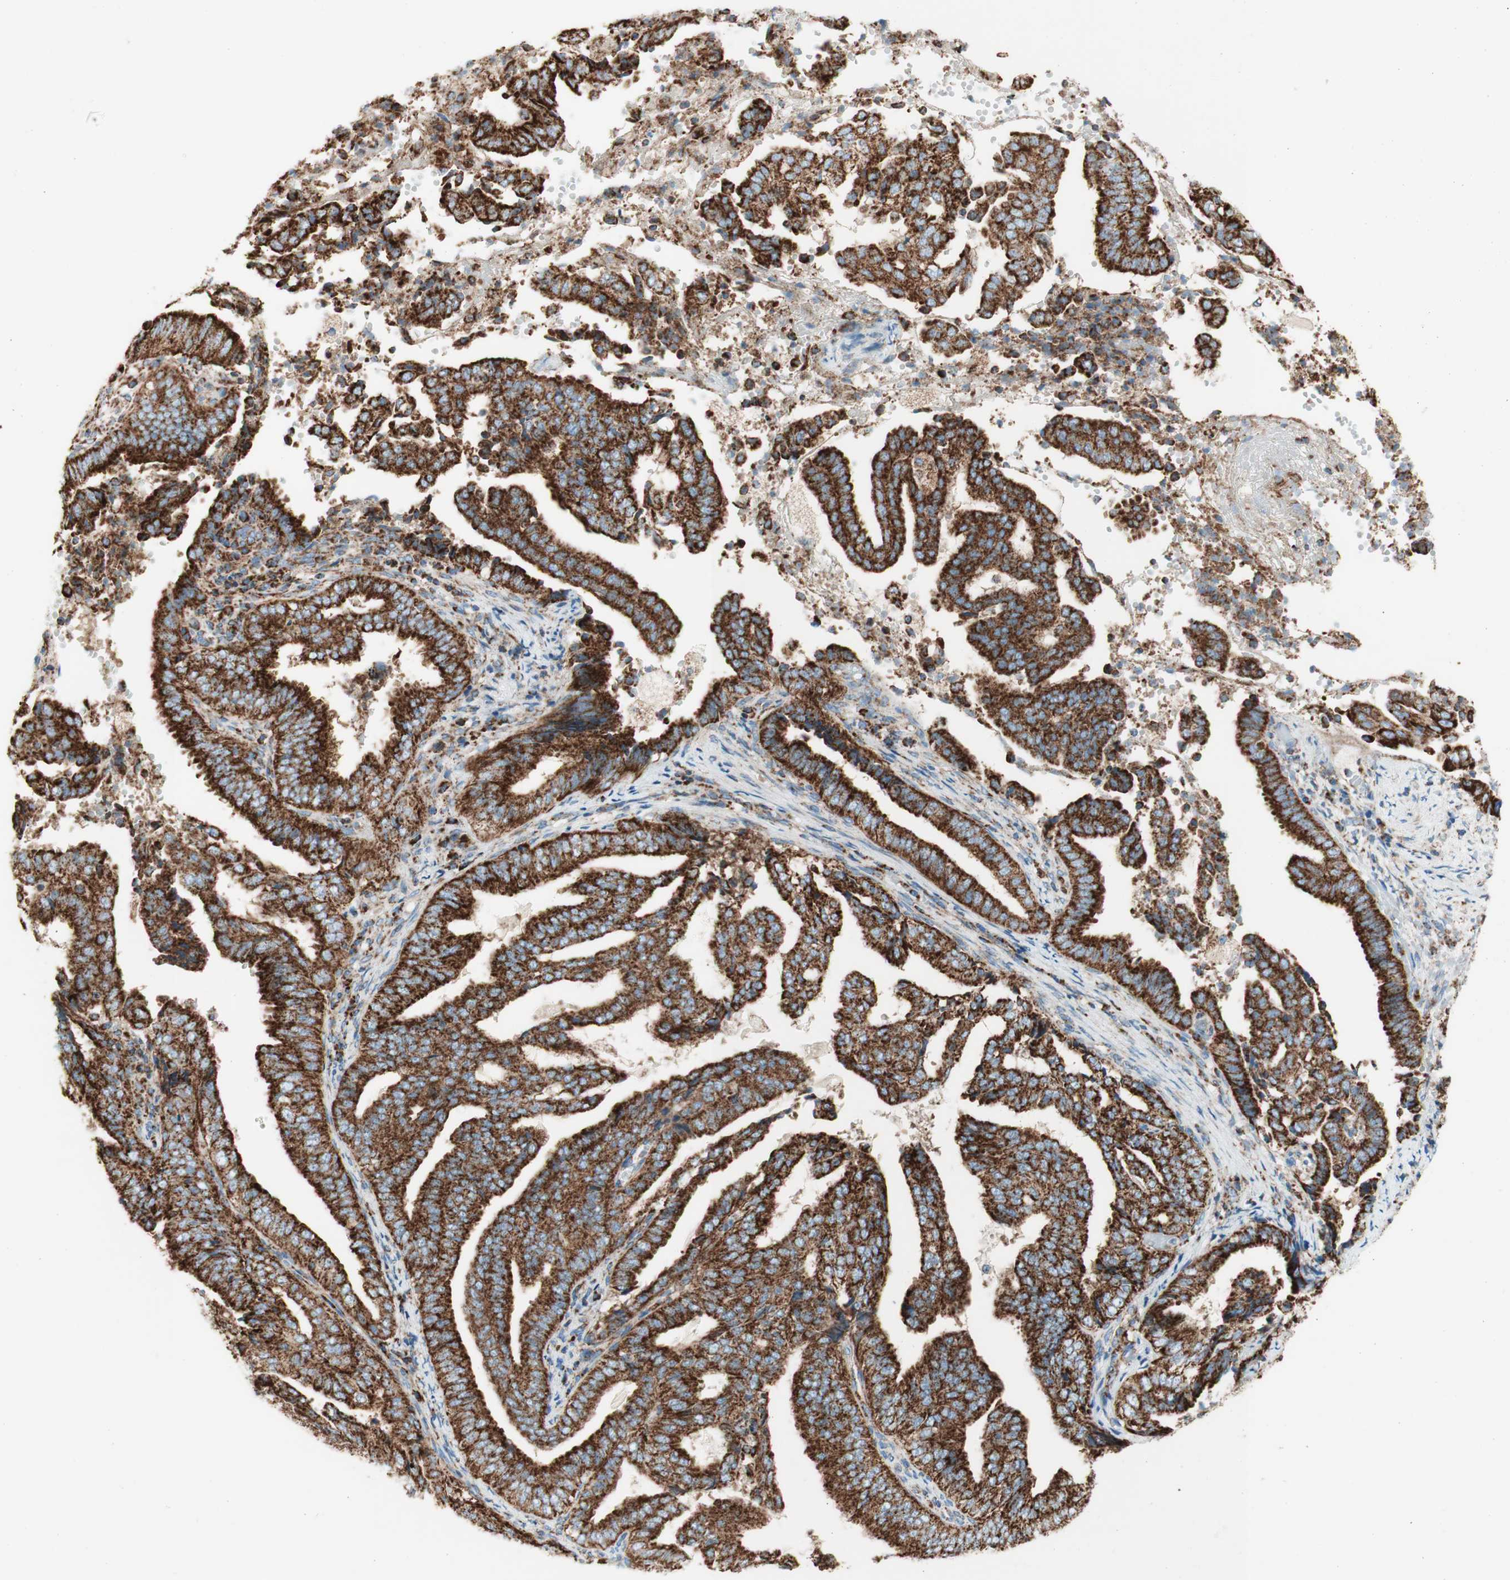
{"staining": {"intensity": "strong", "quantity": ">75%", "location": "cytoplasmic/membranous"}, "tissue": "endometrial cancer", "cell_type": "Tumor cells", "image_type": "cancer", "snomed": [{"axis": "morphology", "description": "Adenocarcinoma, NOS"}, {"axis": "topography", "description": "Endometrium"}], "caption": "A photomicrograph showing strong cytoplasmic/membranous staining in about >75% of tumor cells in endometrial cancer (adenocarcinoma), as visualized by brown immunohistochemical staining.", "gene": "TOMM20", "patient": {"sex": "female", "age": 58}}